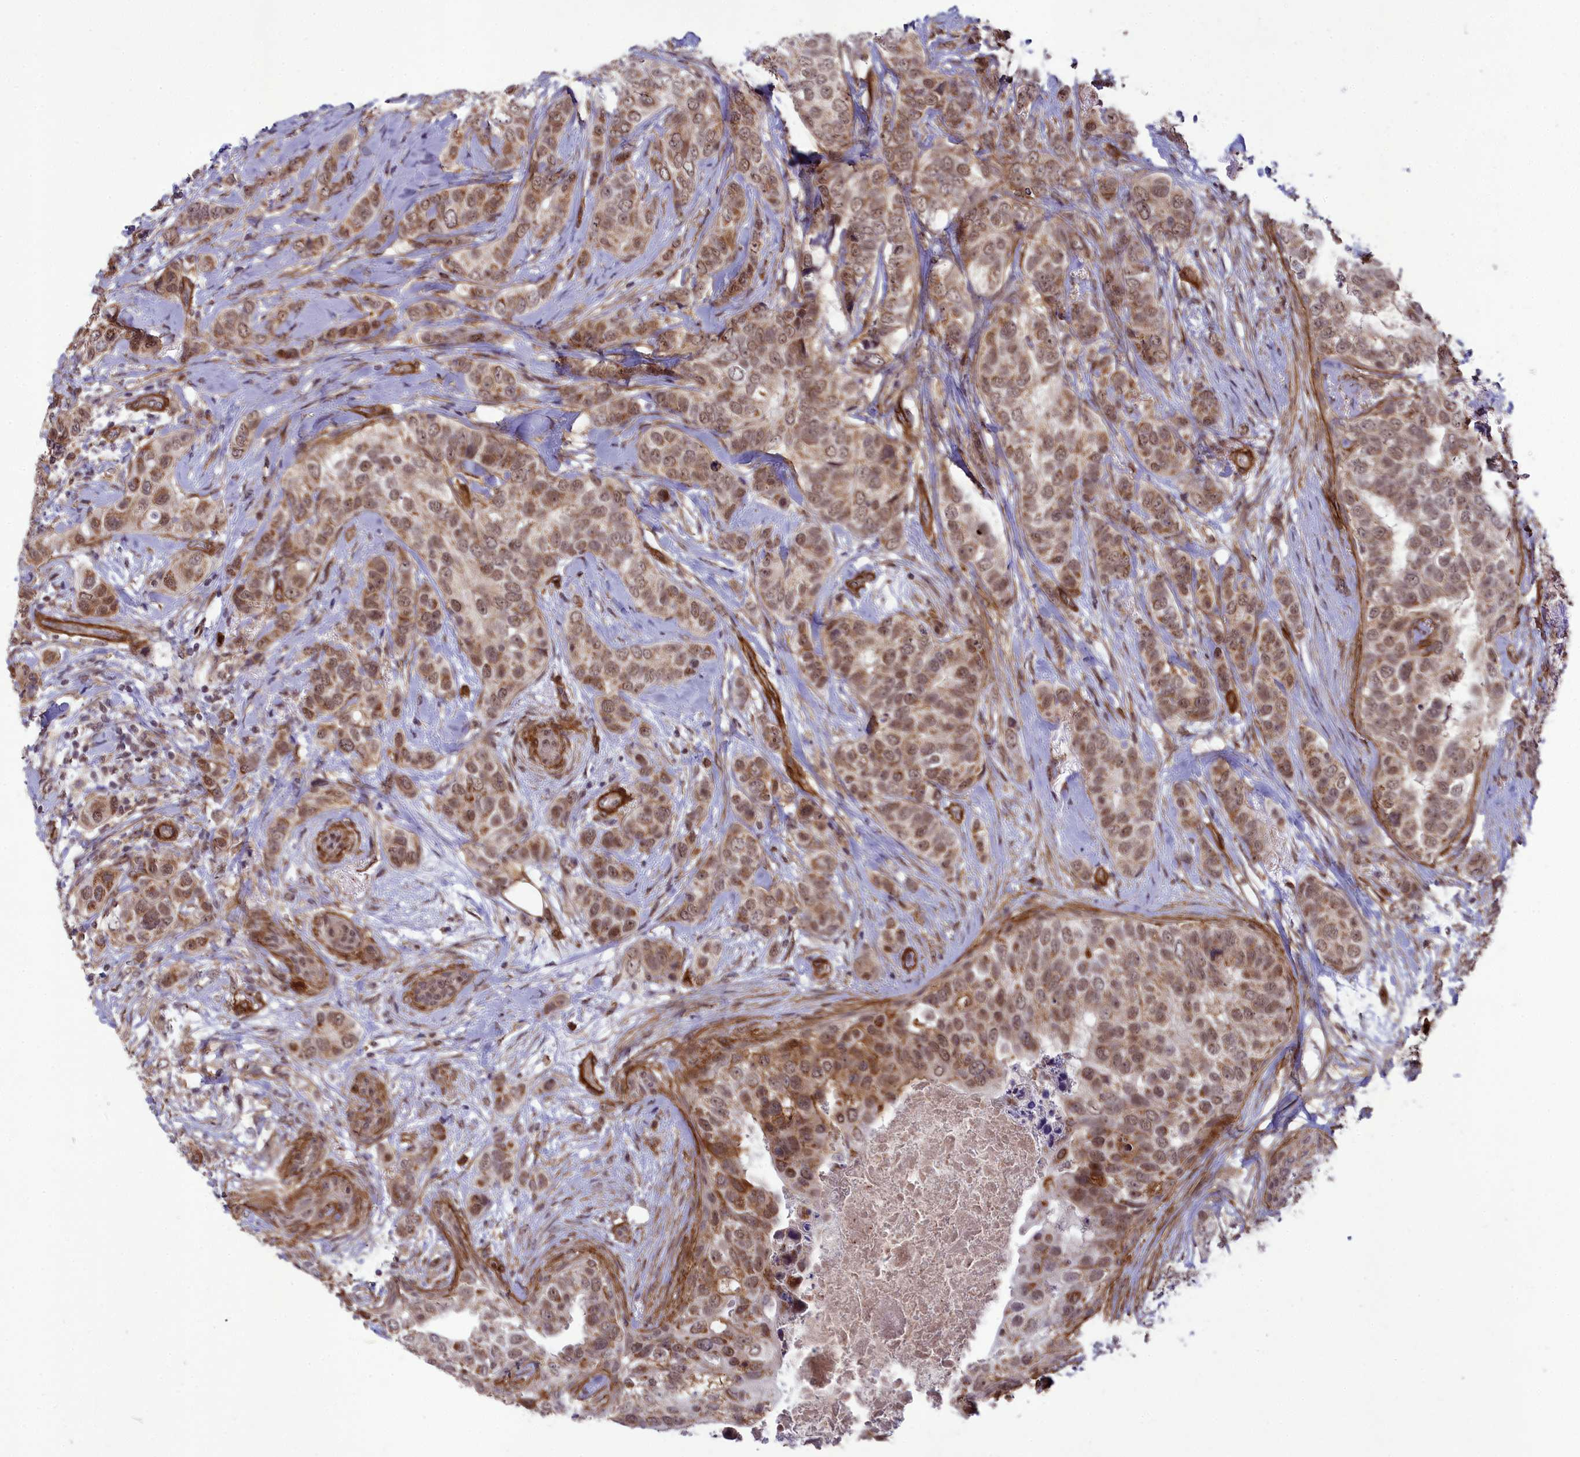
{"staining": {"intensity": "moderate", "quantity": ">75%", "location": "cytoplasmic/membranous,nuclear"}, "tissue": "breast cancer", "cell_type": "Tumor cells", "image_type": "cancer", "snomed": [{"axis": "morphology", "description": "Lobular carcinoma"}, {"axis": "topography", "description": "Breast"}], "caption": "A brown stain shows moderate cytoplasmic/membranous and nuclear expression of a protein in breast cancer tumor cells.", "gene": "TNS1", "patient": {"sex": "female", "age": 51}}